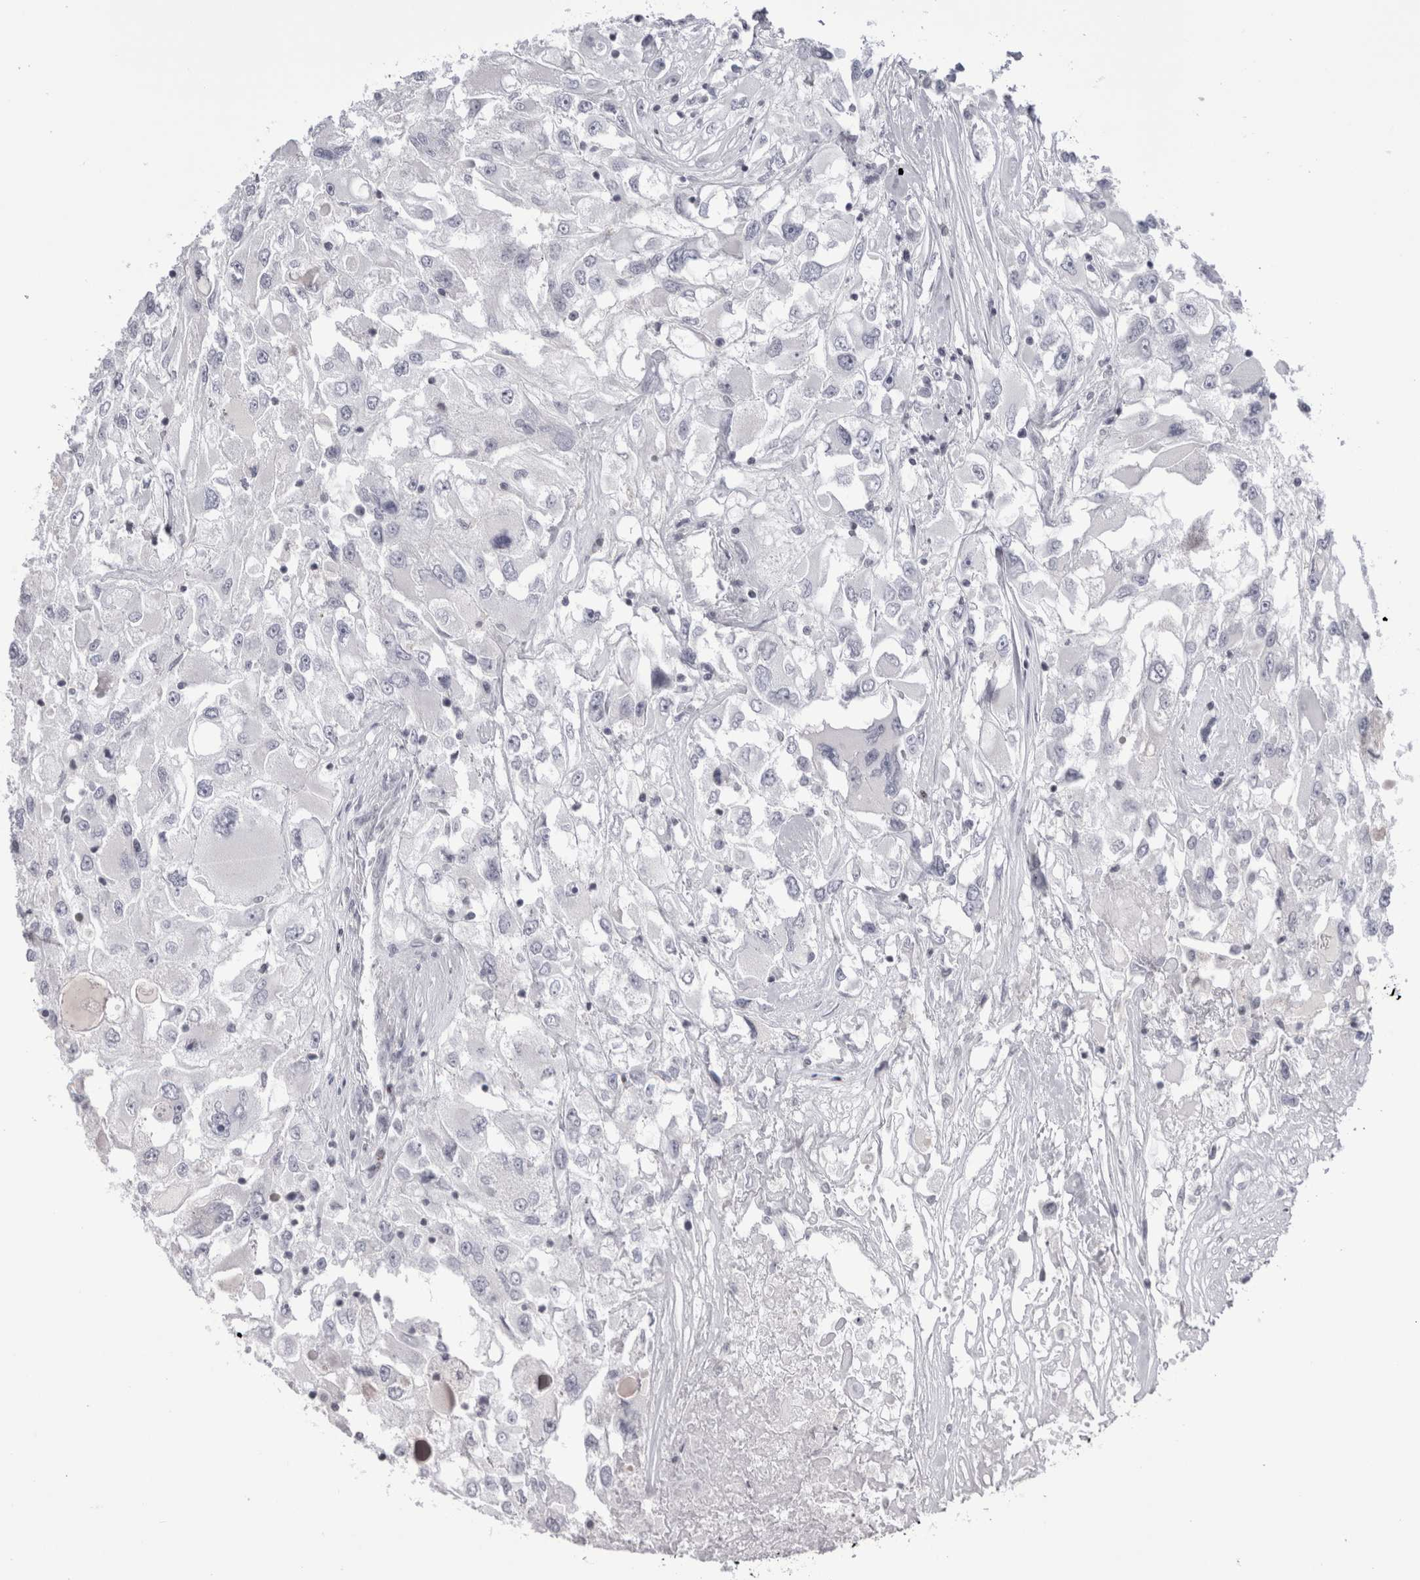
{"staining": {"intensity": "negative", "quantity": "none", "location": "none"}, "tissue": "renal cancer", "cell_type": "Tumor cells", "image_type": "cancer", "snomed": [{"axis": "morphology", "description": "Adenocarcinoma, NOS"}, {"axis": "topography", "description": "Kidney"}], "caption": "The image shows no staining of tumor cells in renal cancer (adenocarcinoma). The staining is performed using DAB brown chromogen with nuclei counter-stained in using hematoxylin.", "gene": "FNDC8", "patient": {"sex": "female", "age": 52}}